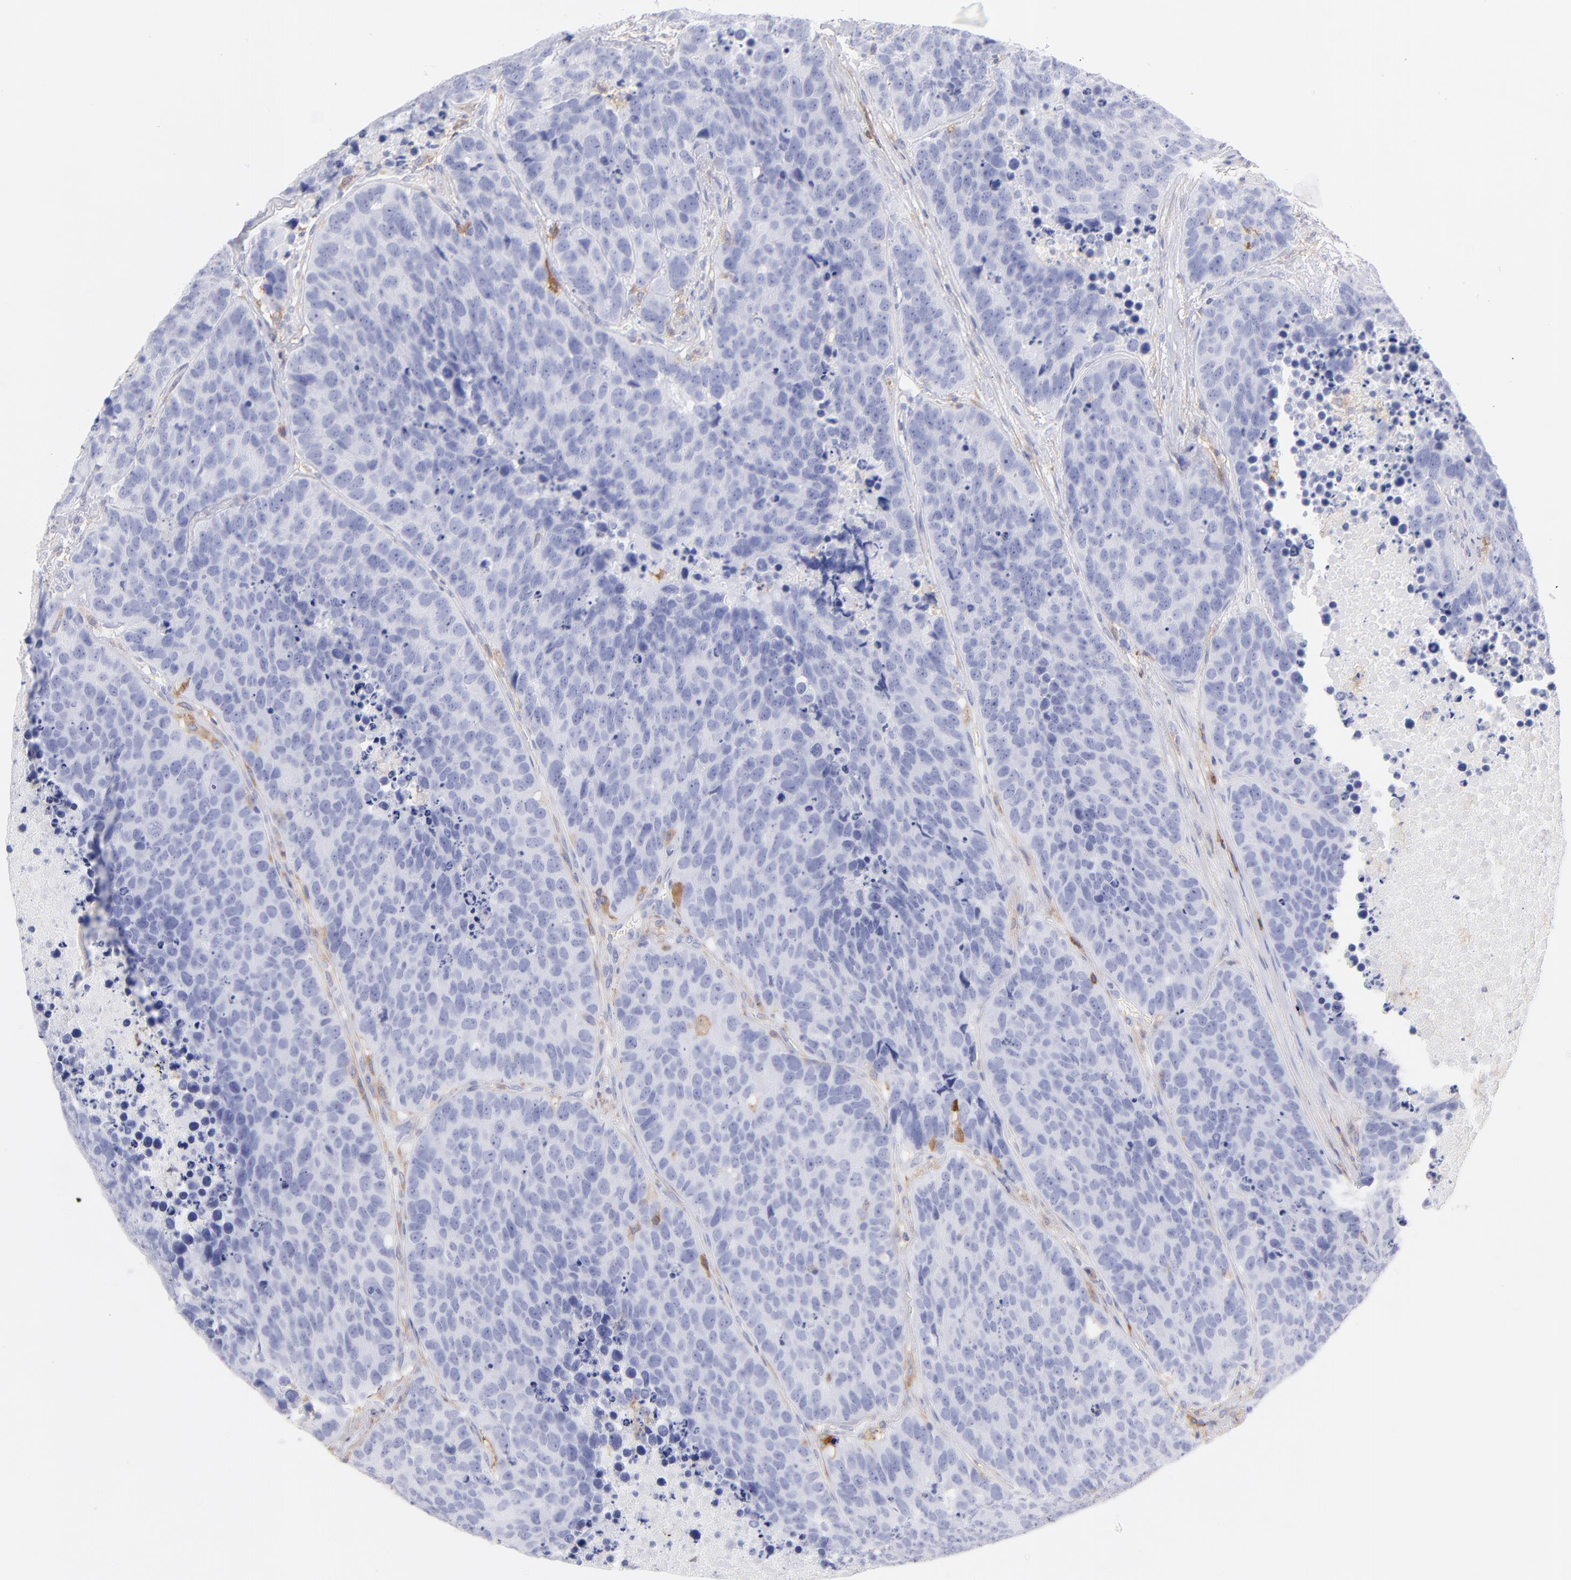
{"staining": {"intensity": "negative", "quantity": "none", "location": "none"}, "tissue": "carcinoid", "cell_type": "Tumor cells", "image_type": "cancer", "snomed": [{"axis": "morphology", "description": "Carcinoid, malignant, NOS"}, {"axis": "topography", "description": "Lung"}], "caption": "Human carcinoid stained for a protein using IHC exhibits no positivity in tumor cells.", "gene": "PRKCA", "patient": {"sex": "male", "age": 60}}